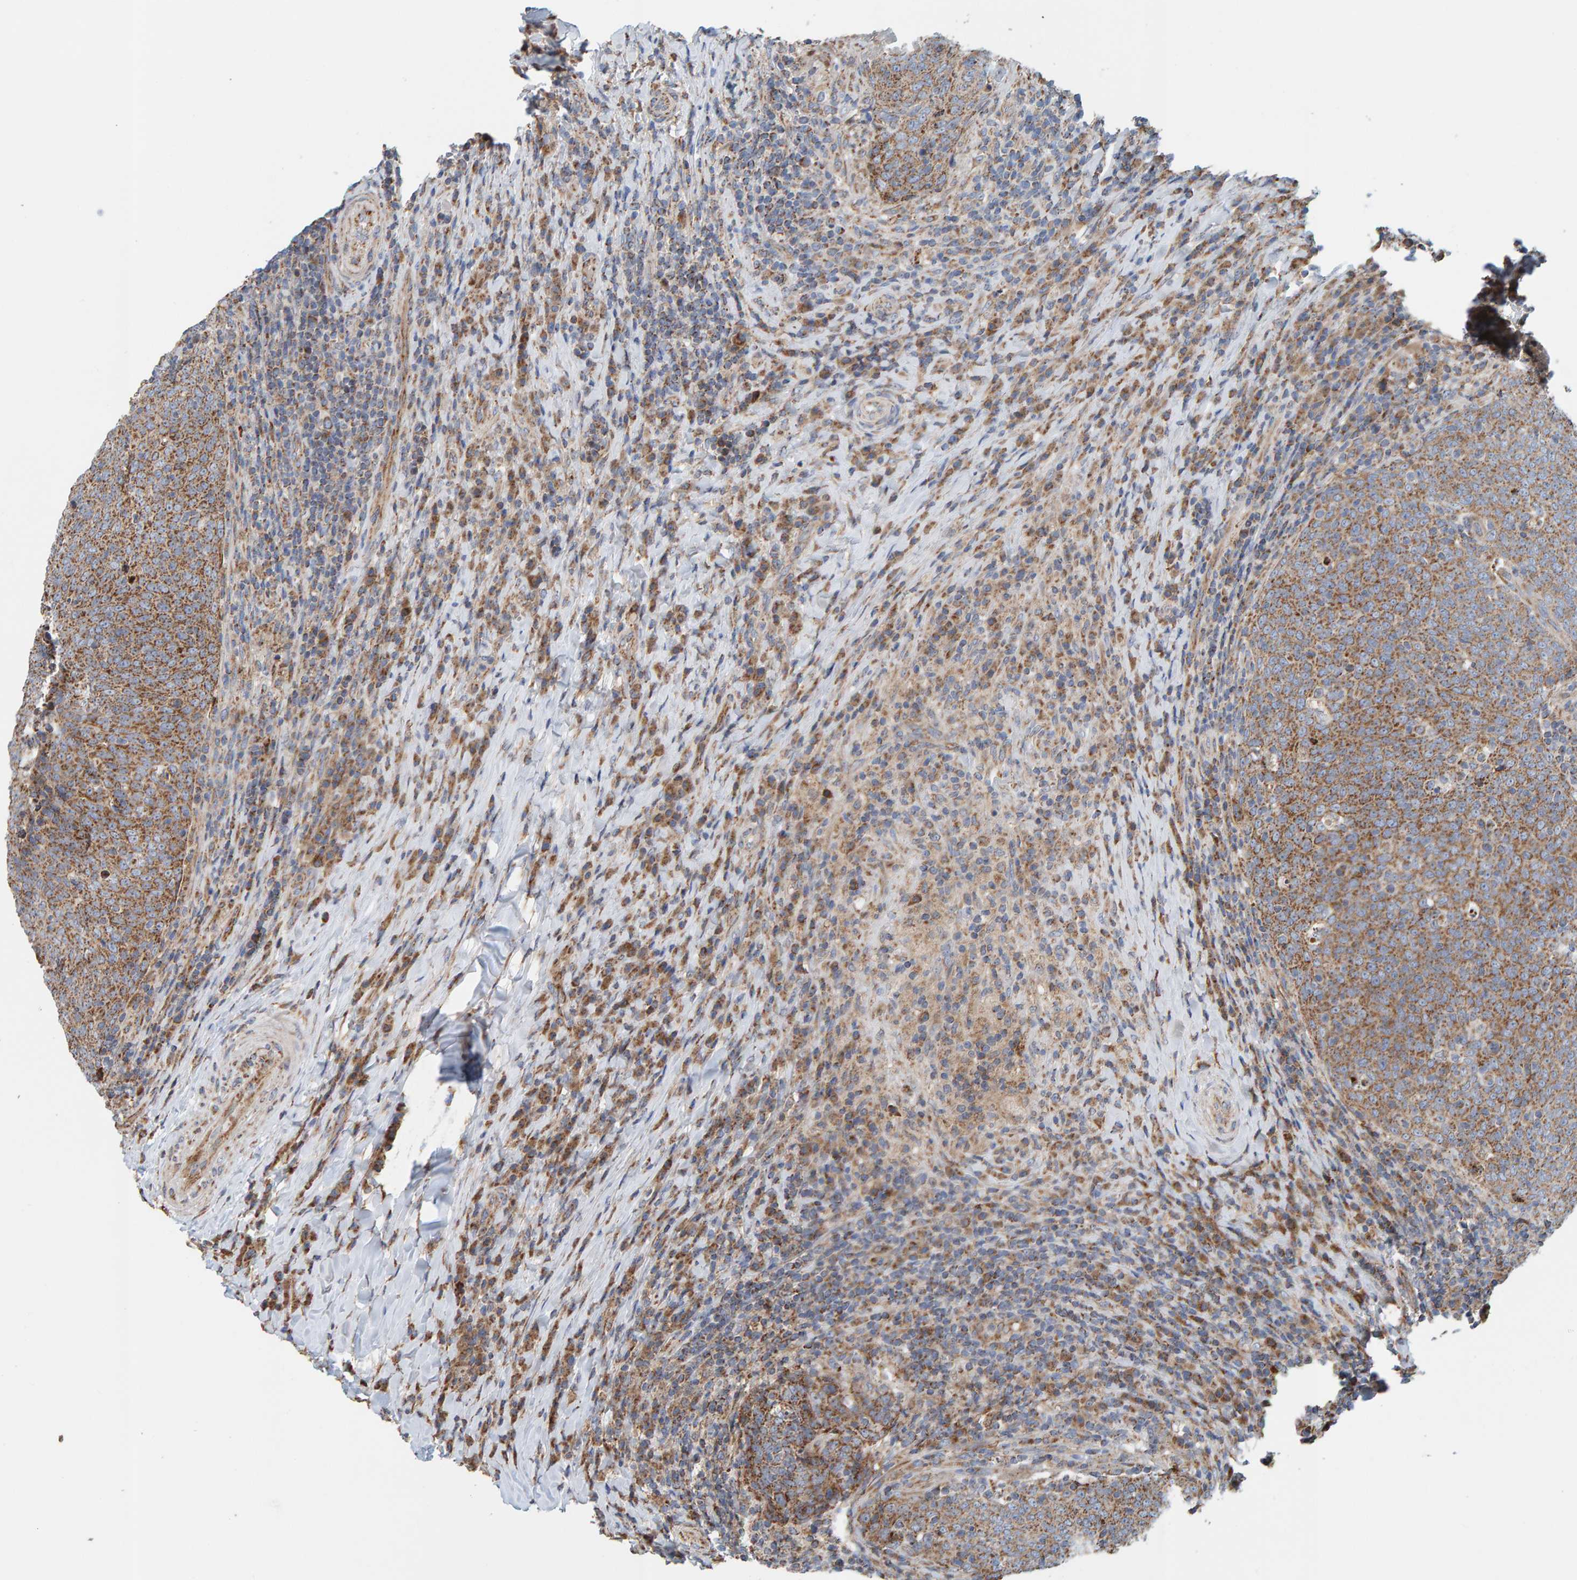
{"staining": {"intensity": "strong", "quantity": ">75%", "location": "cytoplasmic/membranous"}, "tissue": "head and neck cancer", "cell_type": "Tumor cells", "image_type": "cancer", "snomed": [{"axis": "morphology", "description": "Squamous cell carcinoma, NOS"}, {"axis": "morphology", "description": "Squamous cell carcinoma, metastatic, NOS"}, {"axis": "topography", "description": "Lymph node"}, {"axis": "topography", "description": "Head-Neck"}], "caption": "A high-resolution image shows immunohistochemistry (IHC) staining of squamous cell carcinoma (head and neck), which displays strong cytoplasmic/membranous positivity in about >75% of tumor cells. Nuclei are stained in blue.", "gene": "MRPL45", "patient": {"sex": "male", "age": 62}}